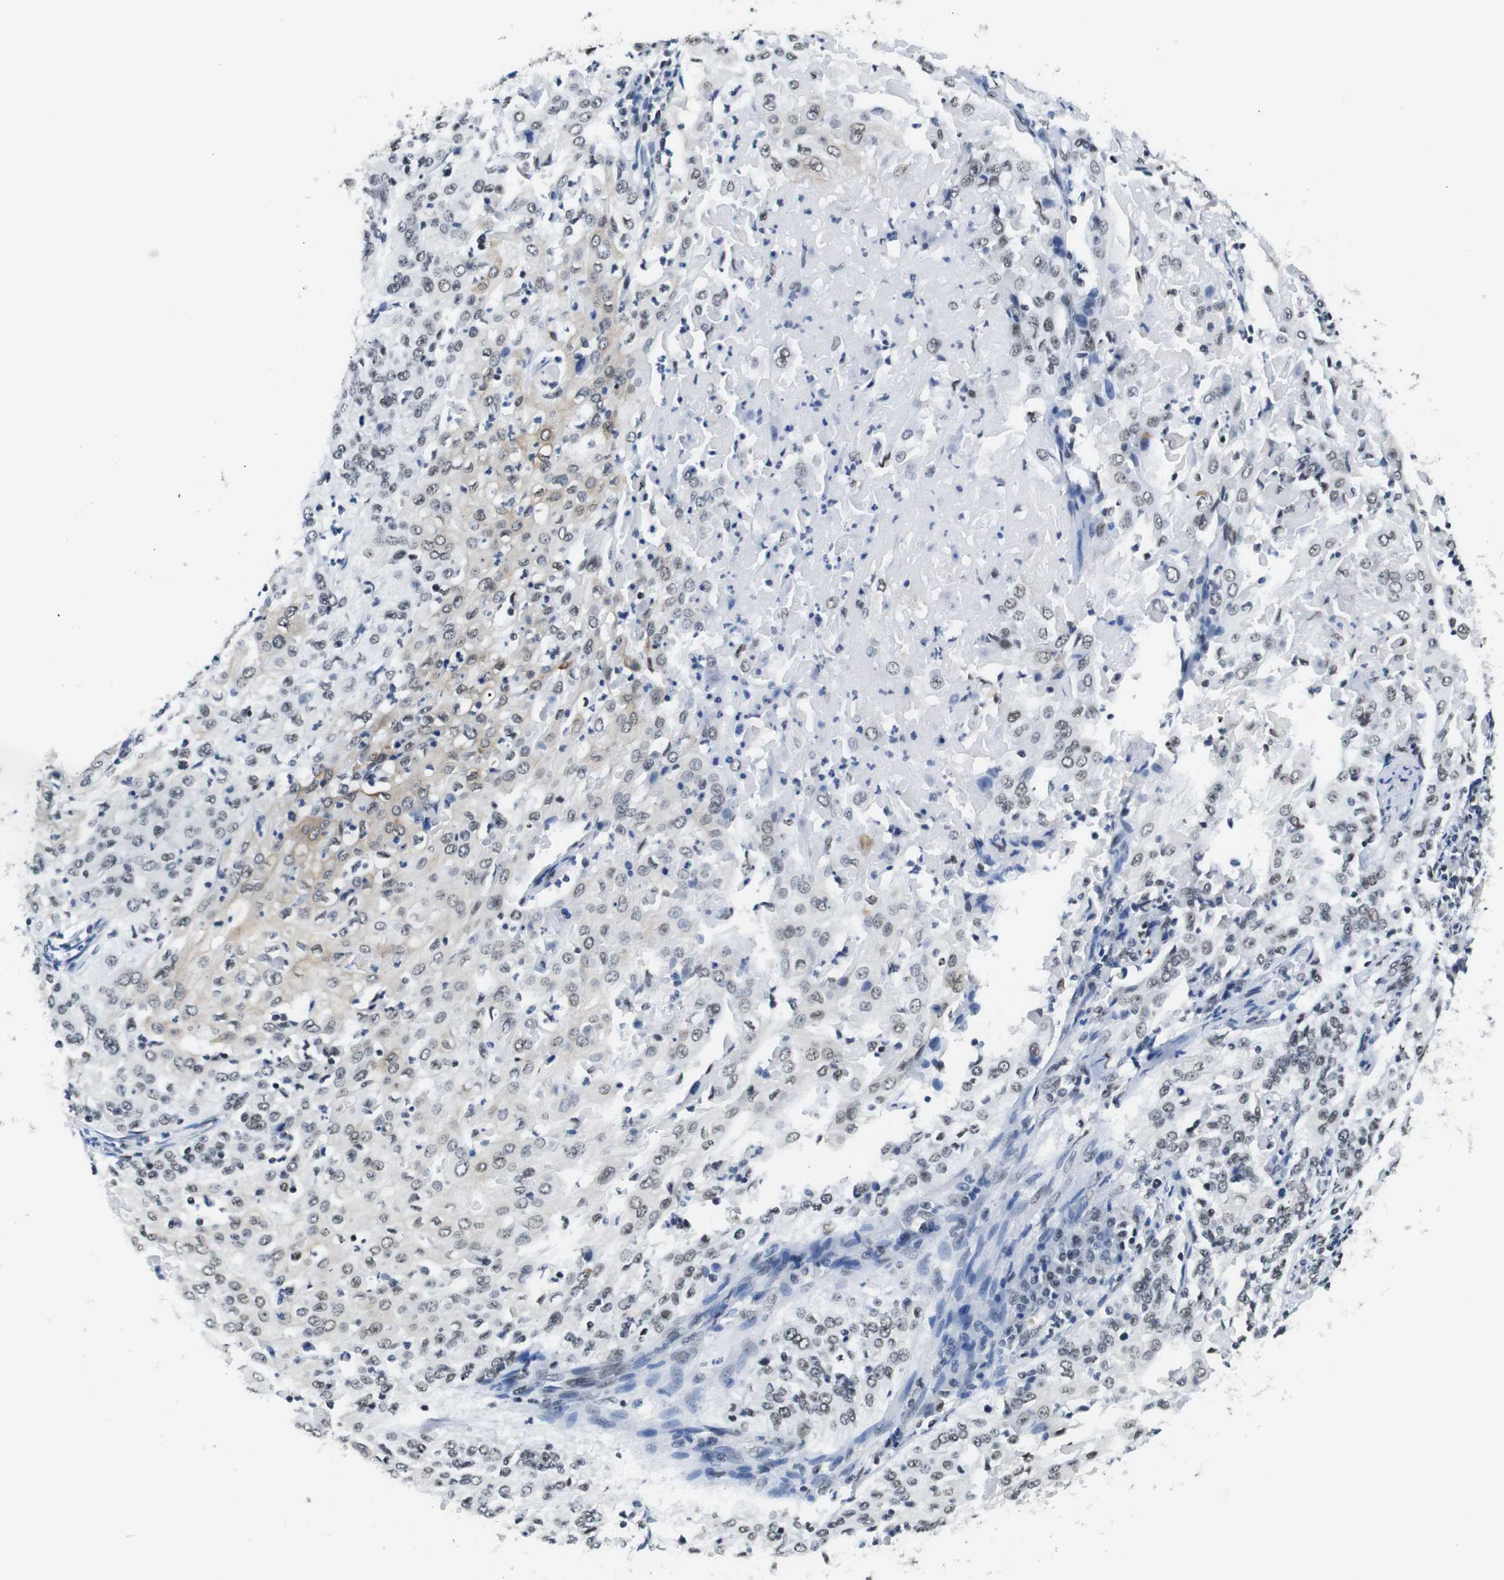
{"staining": {"intensity": "weak", "quantity": ">75%", "location": "nuclear"}, "tissue": "cervical cancer", "cell_type": "Tumor cells", "image_type": "cancer", "snomed": [{"axis": "morphology", "description": "Squamous cell carcinoma, NOS"}, {"axis": "topography", "description": "Cervix"}], "caption": "A photomicrograph of human squamous cell carcinoma (cervical) stained for a protein displays weak nuclear brown staining in tumor cells. Nuclei are stained in blue.", "gene": "ILDR2", "patient": {"sex": "female", "age": 39}}